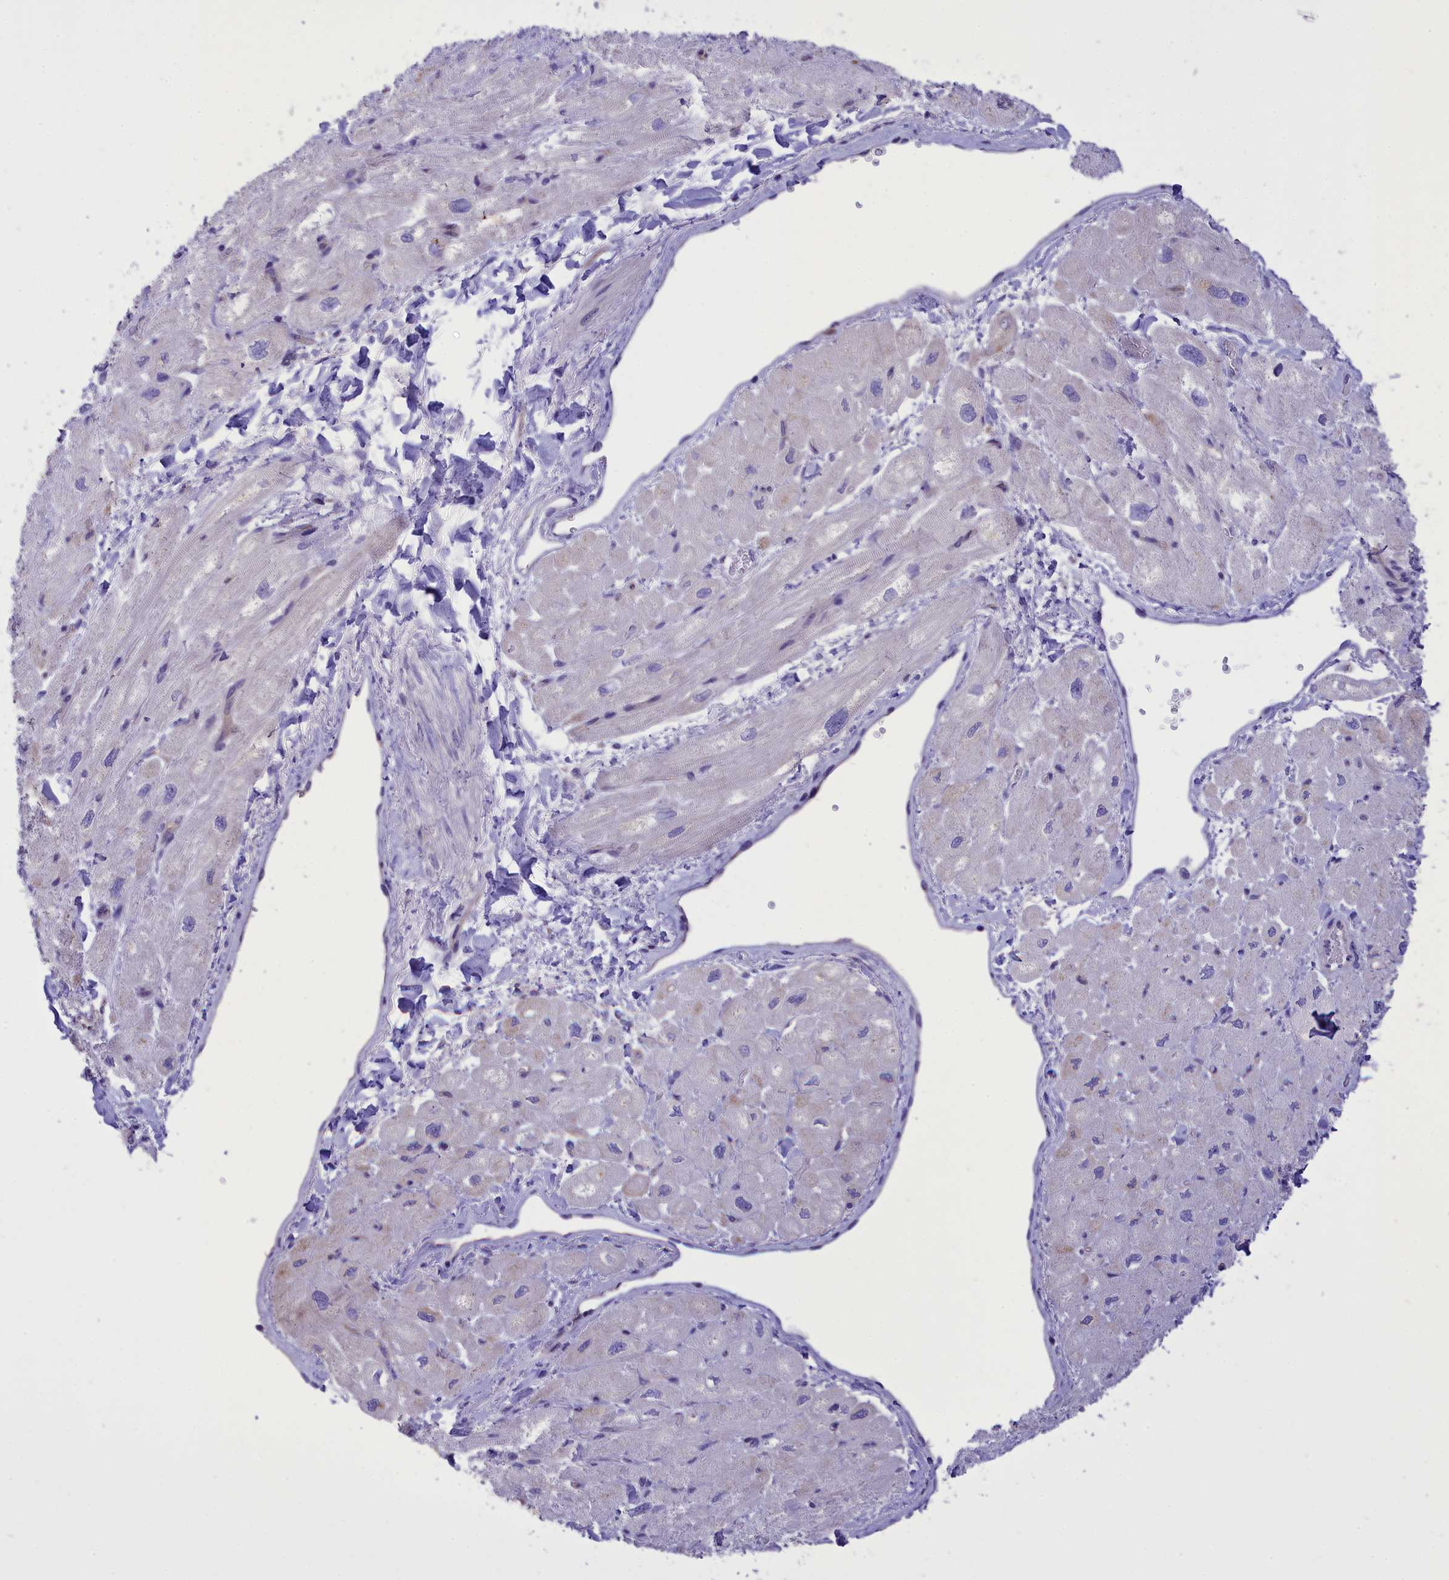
{"staining": {"intensity": "negative", "quantity": "none", "location": "none"}, "tissue": "heart muscle", "cell_type": "Cardiomyocytes", "image_type": "normal", "snomed": [{"axis": "morphology", "description": "Normal tissue, NOS"}, {"axis": "topography", "description": "Heart"}], "caption": "Immunohistochemistry of unremarkable human heart muscle demonstrates no staining in cardiomyocytes.", "gene": "DCAF16", "patient": {"sex": "male", "age": 65}}